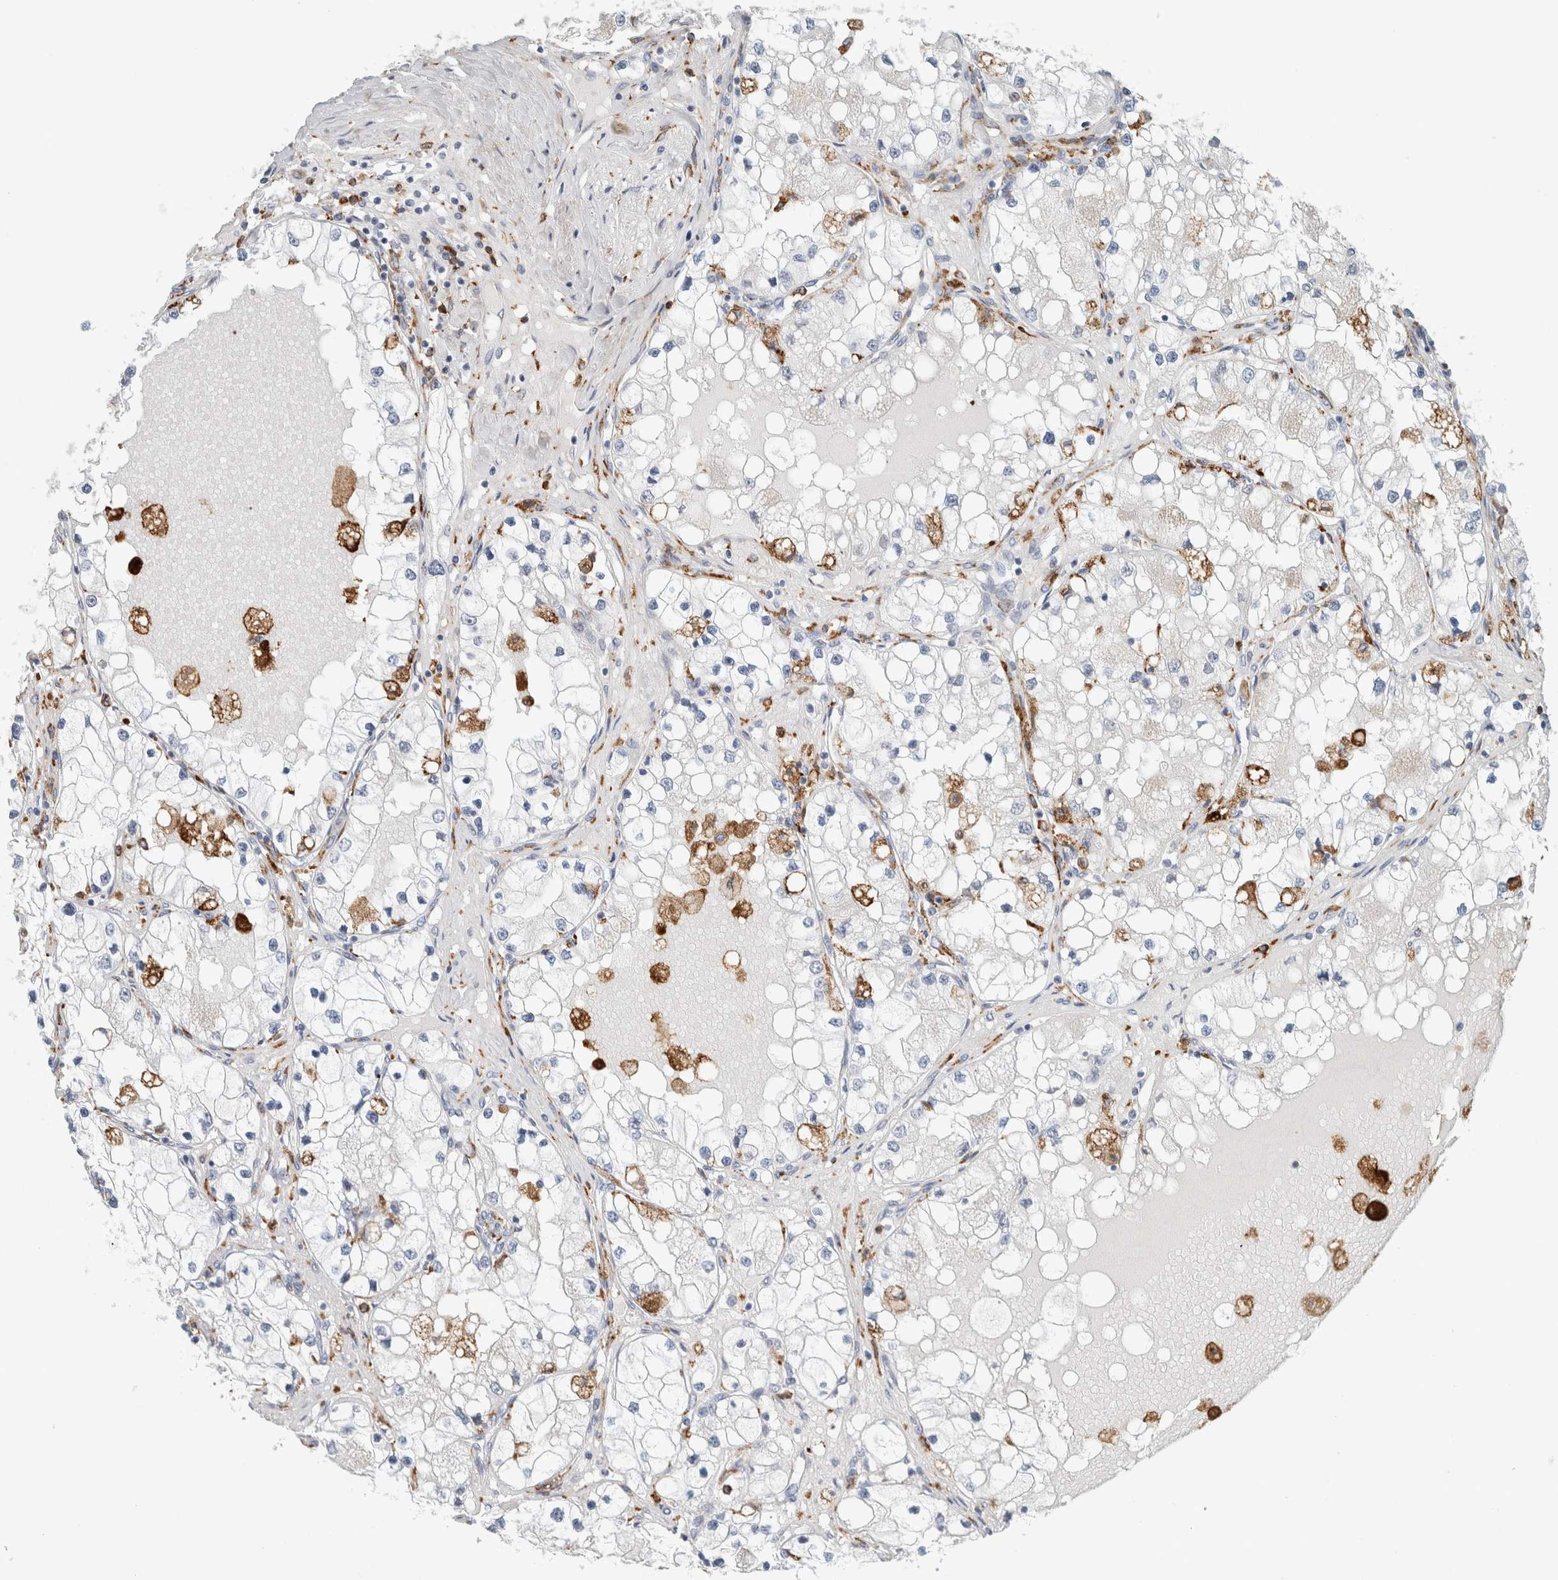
{"staining": {"intensity": "negative", "quantity": "none", "location": "none"}, "tissue": "renal cancer", "cell_type": "Tumor cells", "image_type": "cancer", "snomed": [{"axis": "morphology", "description": "Adenocarcinoma, NOS"}, {"axis": "topography", "description": "Kidney"}], "caption": "A photomicrograph of renal cancer stained for a protein demonstrates no brown staining in tumor cells. The staining is performed using DAB (3,3'-diaminobenzidine) brown chromogen with nuclei counter-stained in using hematoxylin.", "gene": "LY86", "patient": {"sex": "male", "age": 68}}